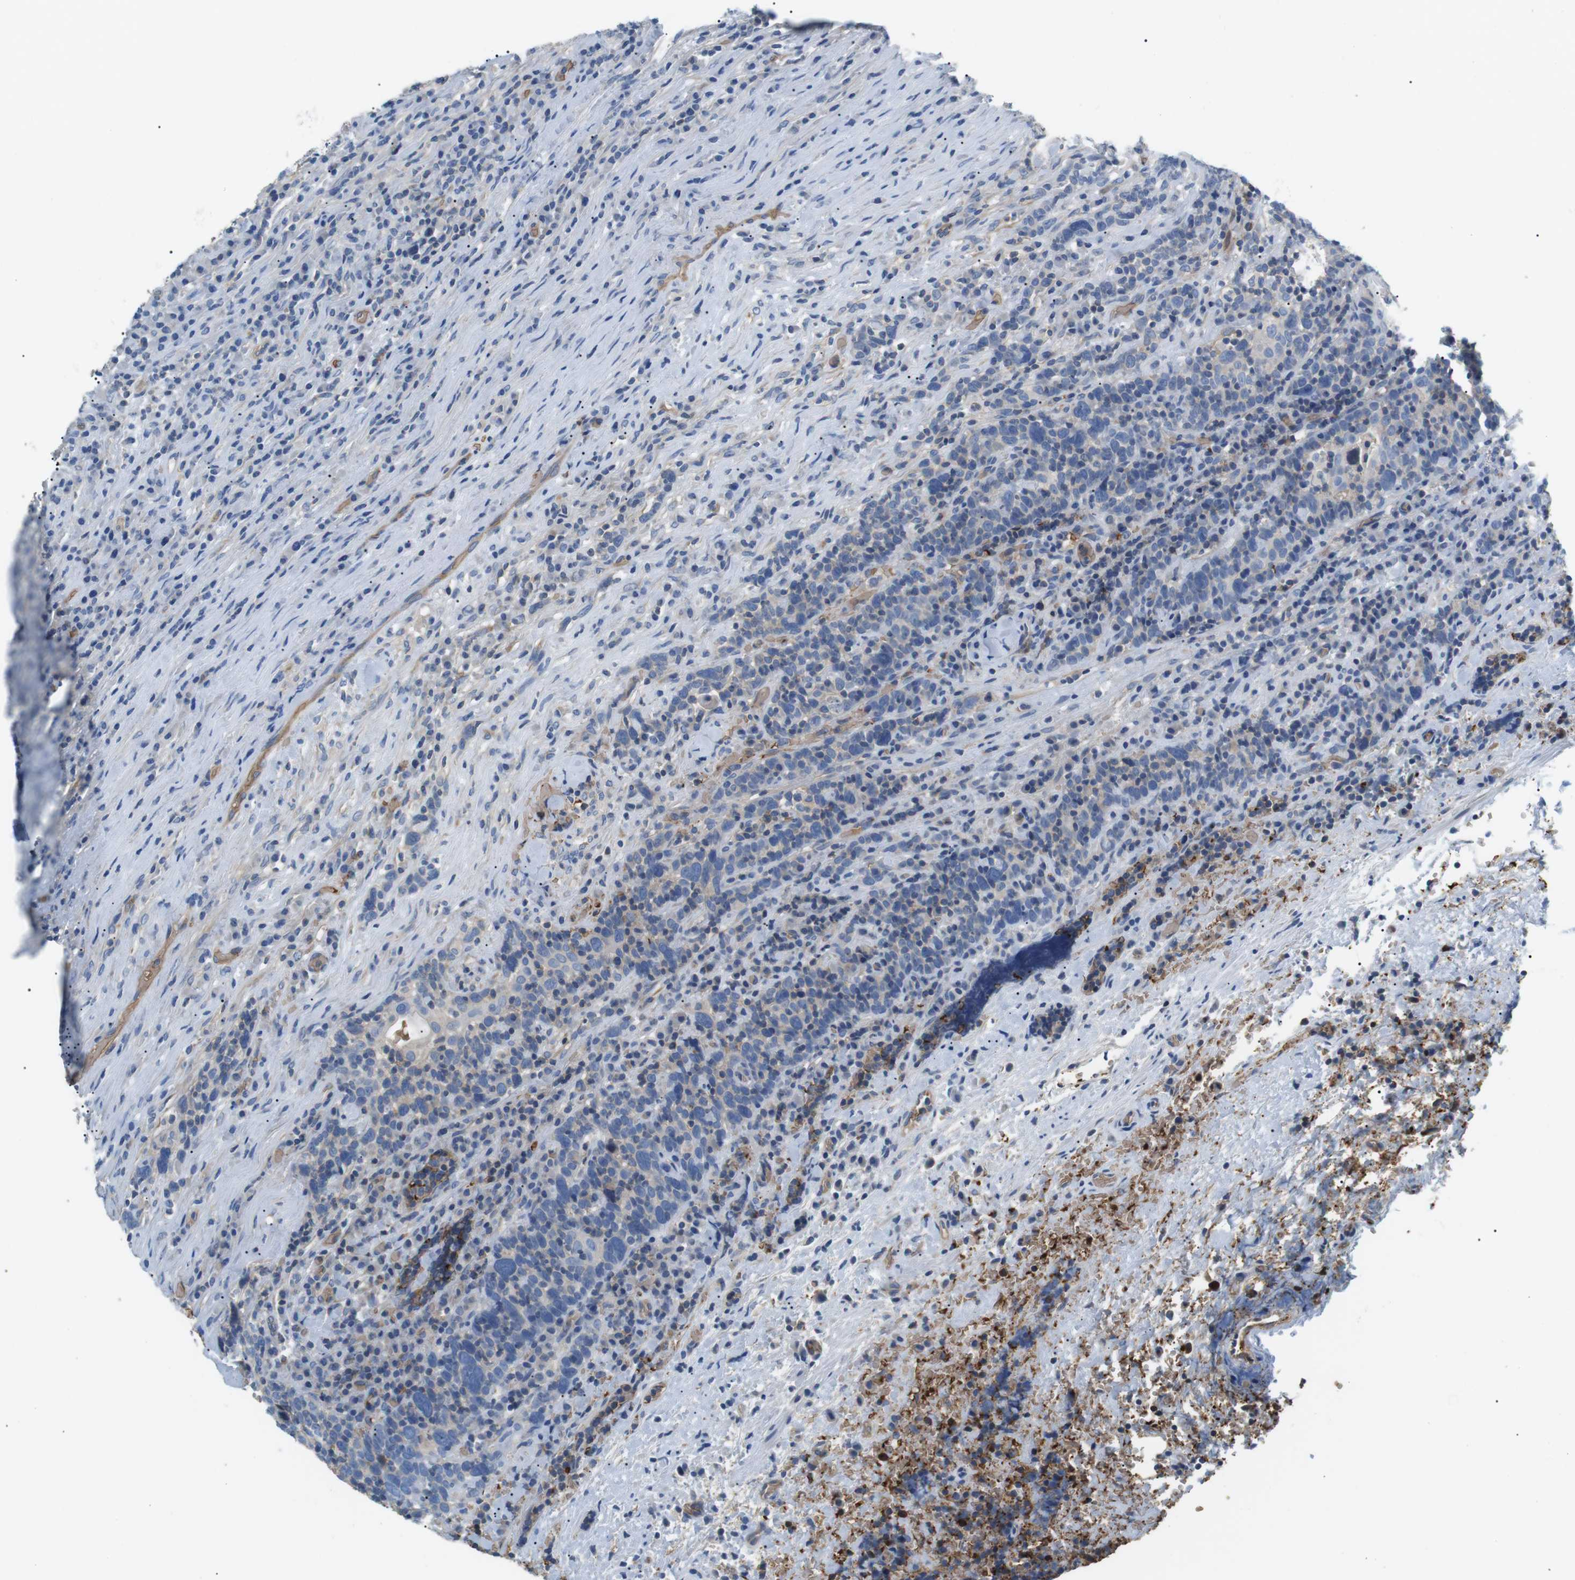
{"staining": {"intensity": "negative", "quantity": "none", "location": "none"}, "tissue": "head and neck cancer", "cell_type": "Tumor cells", "image_type": "cancer", "snomed": [{"axis": "morphology", "description": "Squamous cell carcinoma, NOS"}, {"axis": "morphology", "description": "Squamous cell carcinoma, metastatic, NOS"}, {"axis": "topography", "description": "Lymph node"}, {"axis": "topography", "description": "Head-Neck"}], "caption": "High power microscopy histopathology image of an immunohistochemistry (IHC) photomicrograph of squamous cell carcinoma (head and neck), revealing no significant staining in tumor cells.", "gene": "ADCY10", "patient": {"sex": "male", "age": 62}}